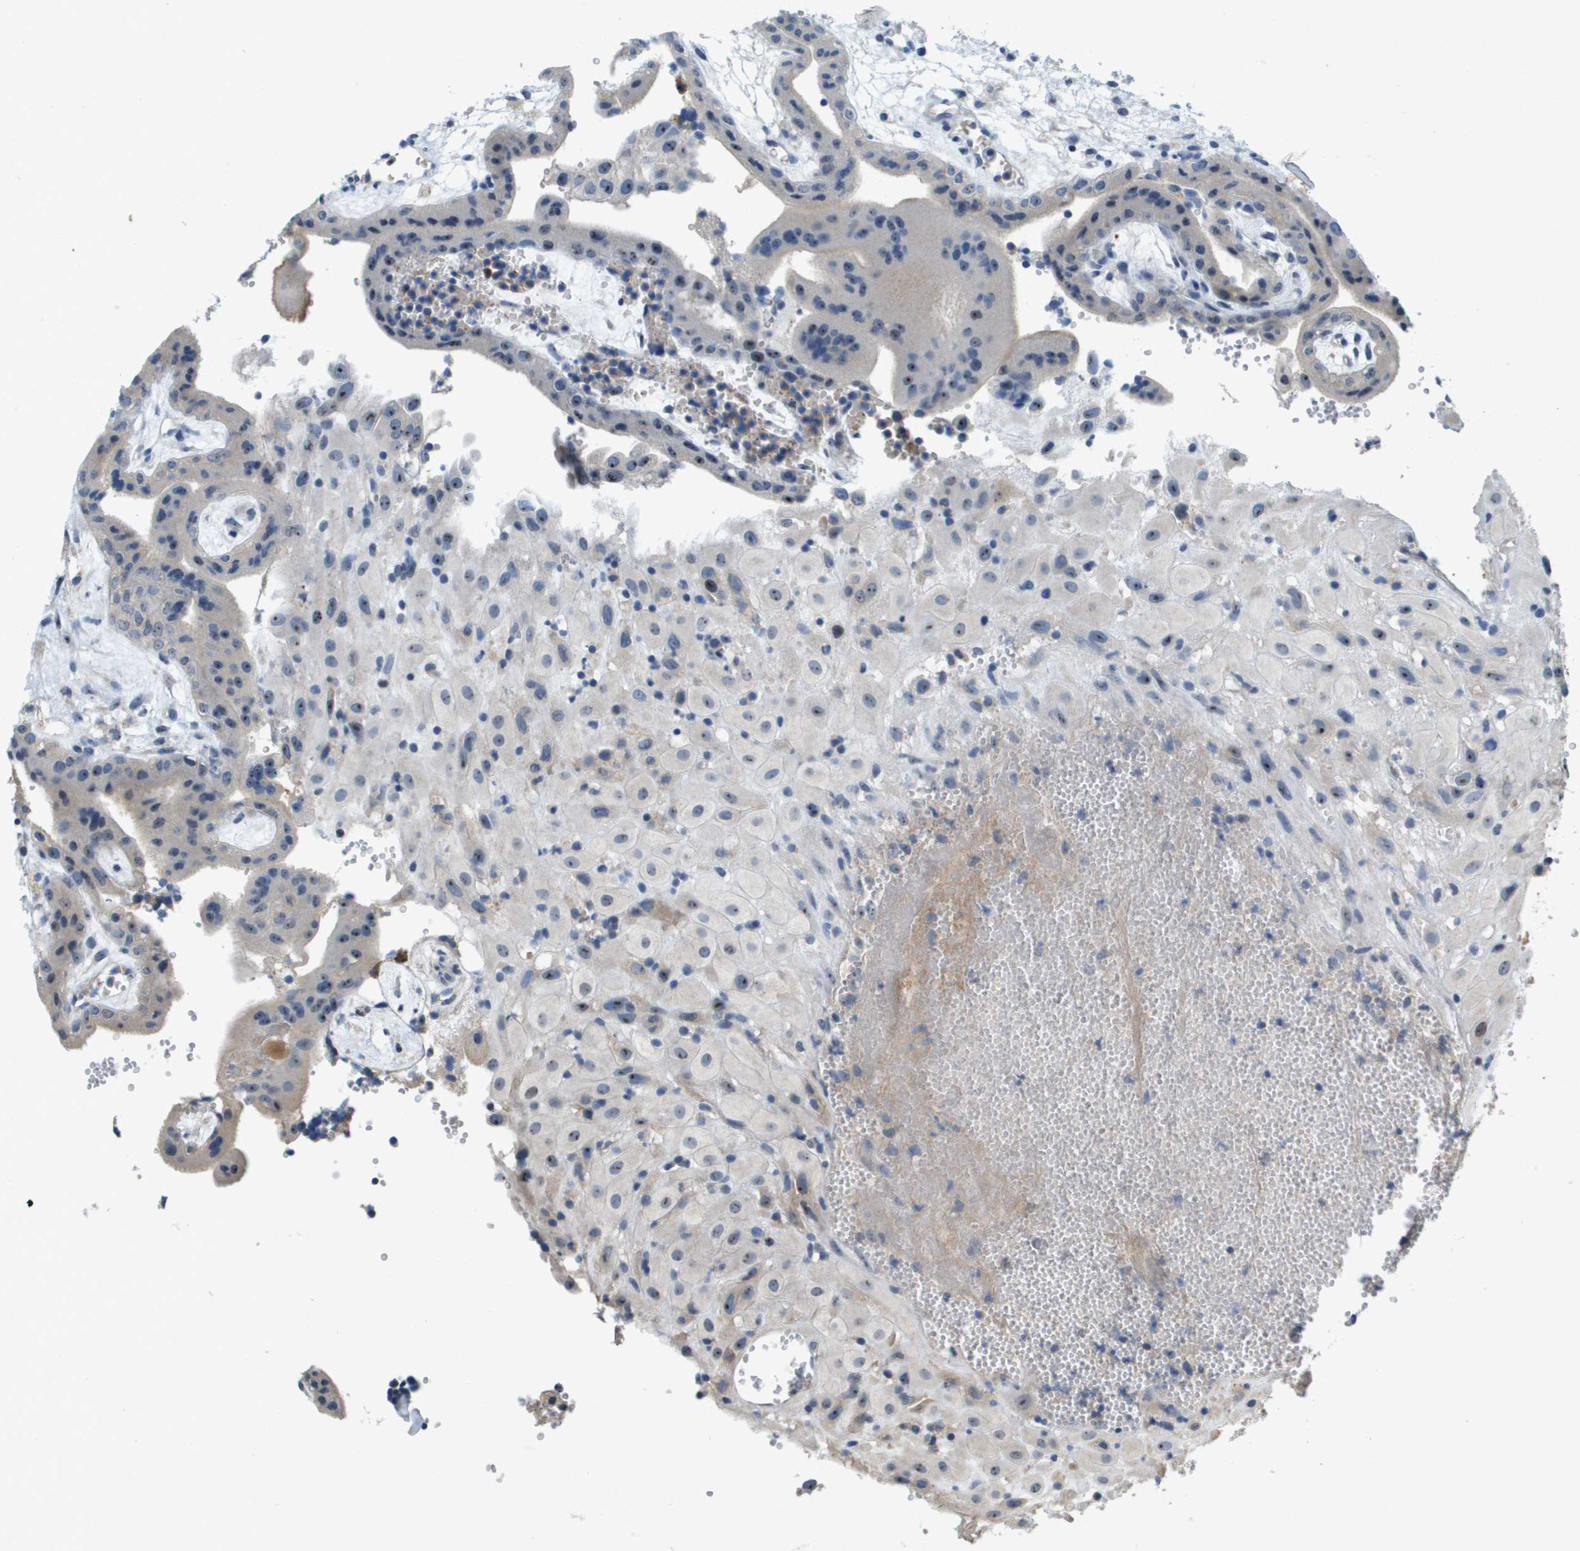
{"staining": {"intensity": "strong", "quantity": "<25%", "location": "cytoplasmic/membranous"}, "tissue": "placenta", "cell_type": "Decidual cells", "image_type": "normal", "snomed": [{"axis": "morphology", "description": "Normal tissue, NOS"}, {"axis": "topography", "description": "Placenta"}], "caption": "Placenta stained with DAB IHC shows medium levels of strong cytoplasmic/membranous positivity in about <25% of decidual cells. (Stains: DAB in brown, nuclei in blue, Microscopy: brightfield microscopy at high magnification).", "gene": "B3GNT5", "patient": {"sex": "female", "age": 18}}